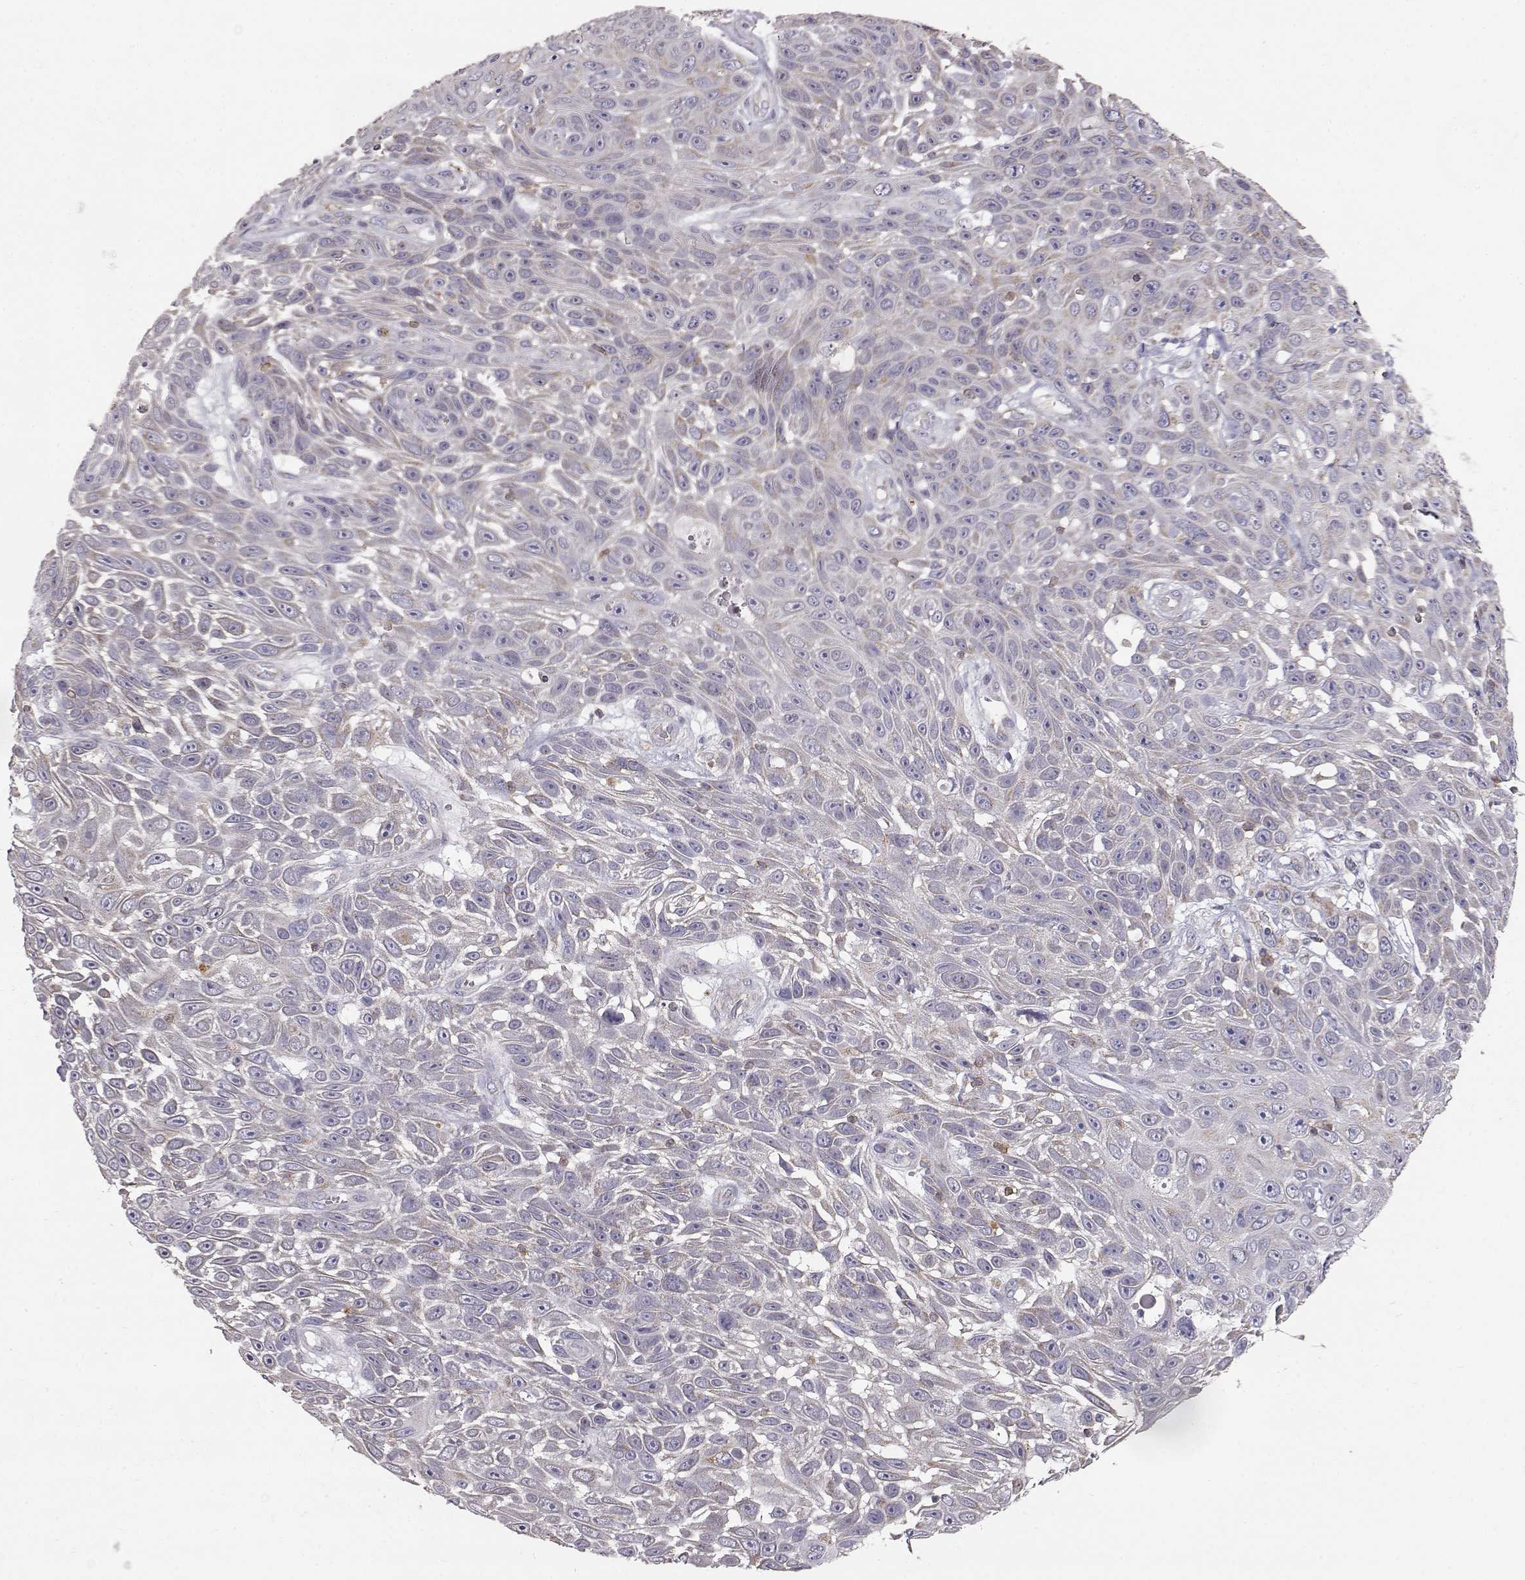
{"staining": {"intensity": "weak", "quantity": ">75%", "location": "cytoplasmic/membranous"}, "tissue": "skin cancer", "cell_type": "Tumor cells", "image_type": "cancer", "snomed": [{"axis": "morphology", "description": "Squamous cell carcinoma, NOS"}, {"axis": "topography", "description": "Skin"}], "caption": "IHC photomicrograph of human skin cancer stained for a protein (brown), which demonstrates low levels of weak cytoplasmic/membranous positivity in about >75% of tumor cells.", "gene": "GRAP2", "patient": {"sex": "male", "age": 82}}